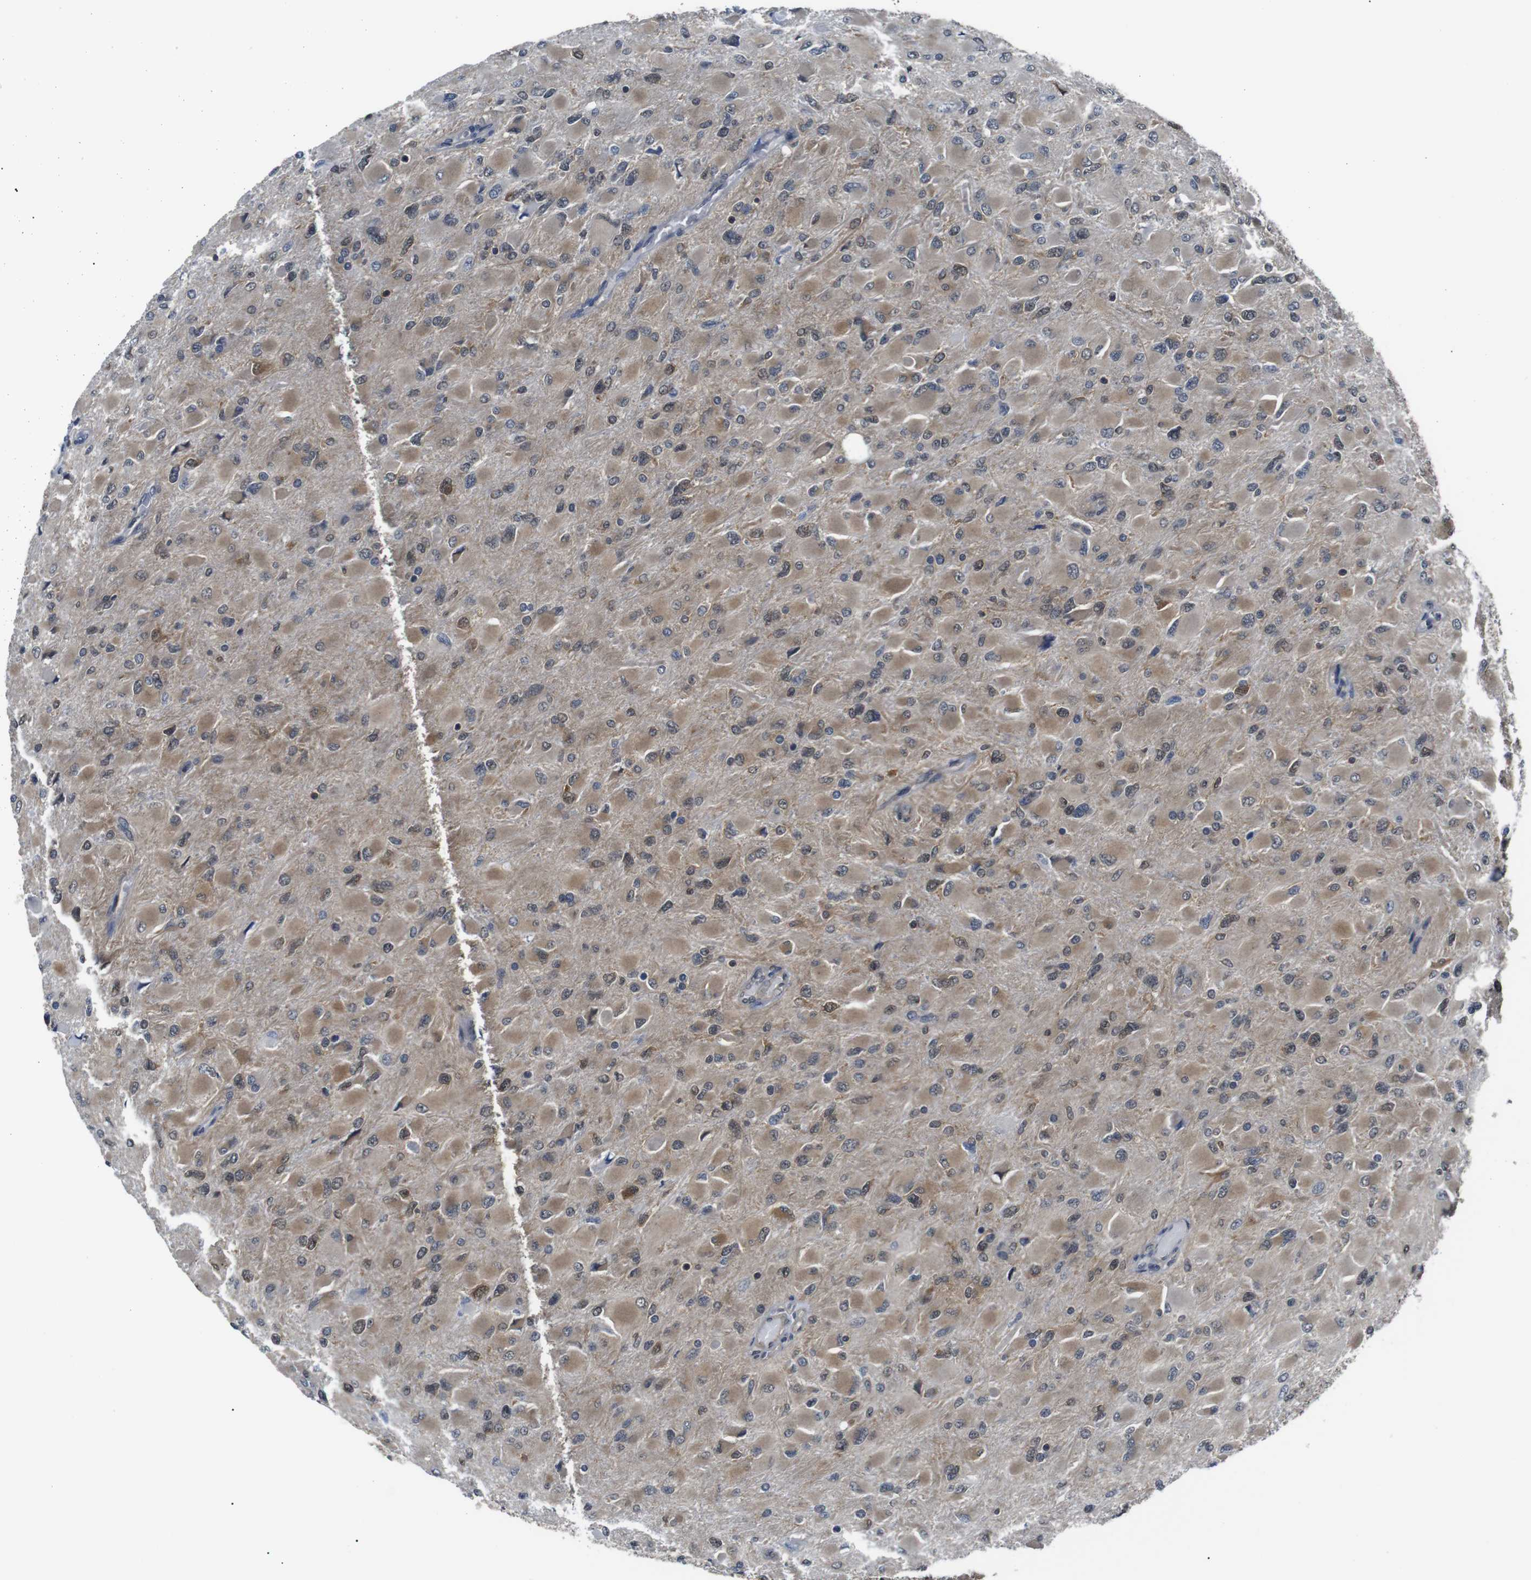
{"staining": {"intensity": "weak", "quantity": ">75%", "location": "cytoplasmic/membranous,nuclear"}, "tissue": "glioma", "cell_type": "Tumor cells", "image_type": "cancer", "snomed": [{"axis": "morphology", "description": "Glioma, malignant, High grade"}, {"axis": "topography", "description": "Cerebral cortex"}], "caption": "Protein expression analysis of malignant glioma (high-grade) shows weak cytoplasmic/membranous and nuclear expression in about >75% of tumor cells. Immunohistochemistry stains the protein of interest in brown and the nuclei are stained blue.", "gene": "UBXN1", "patient": {"sex": "female", "age": 36}}